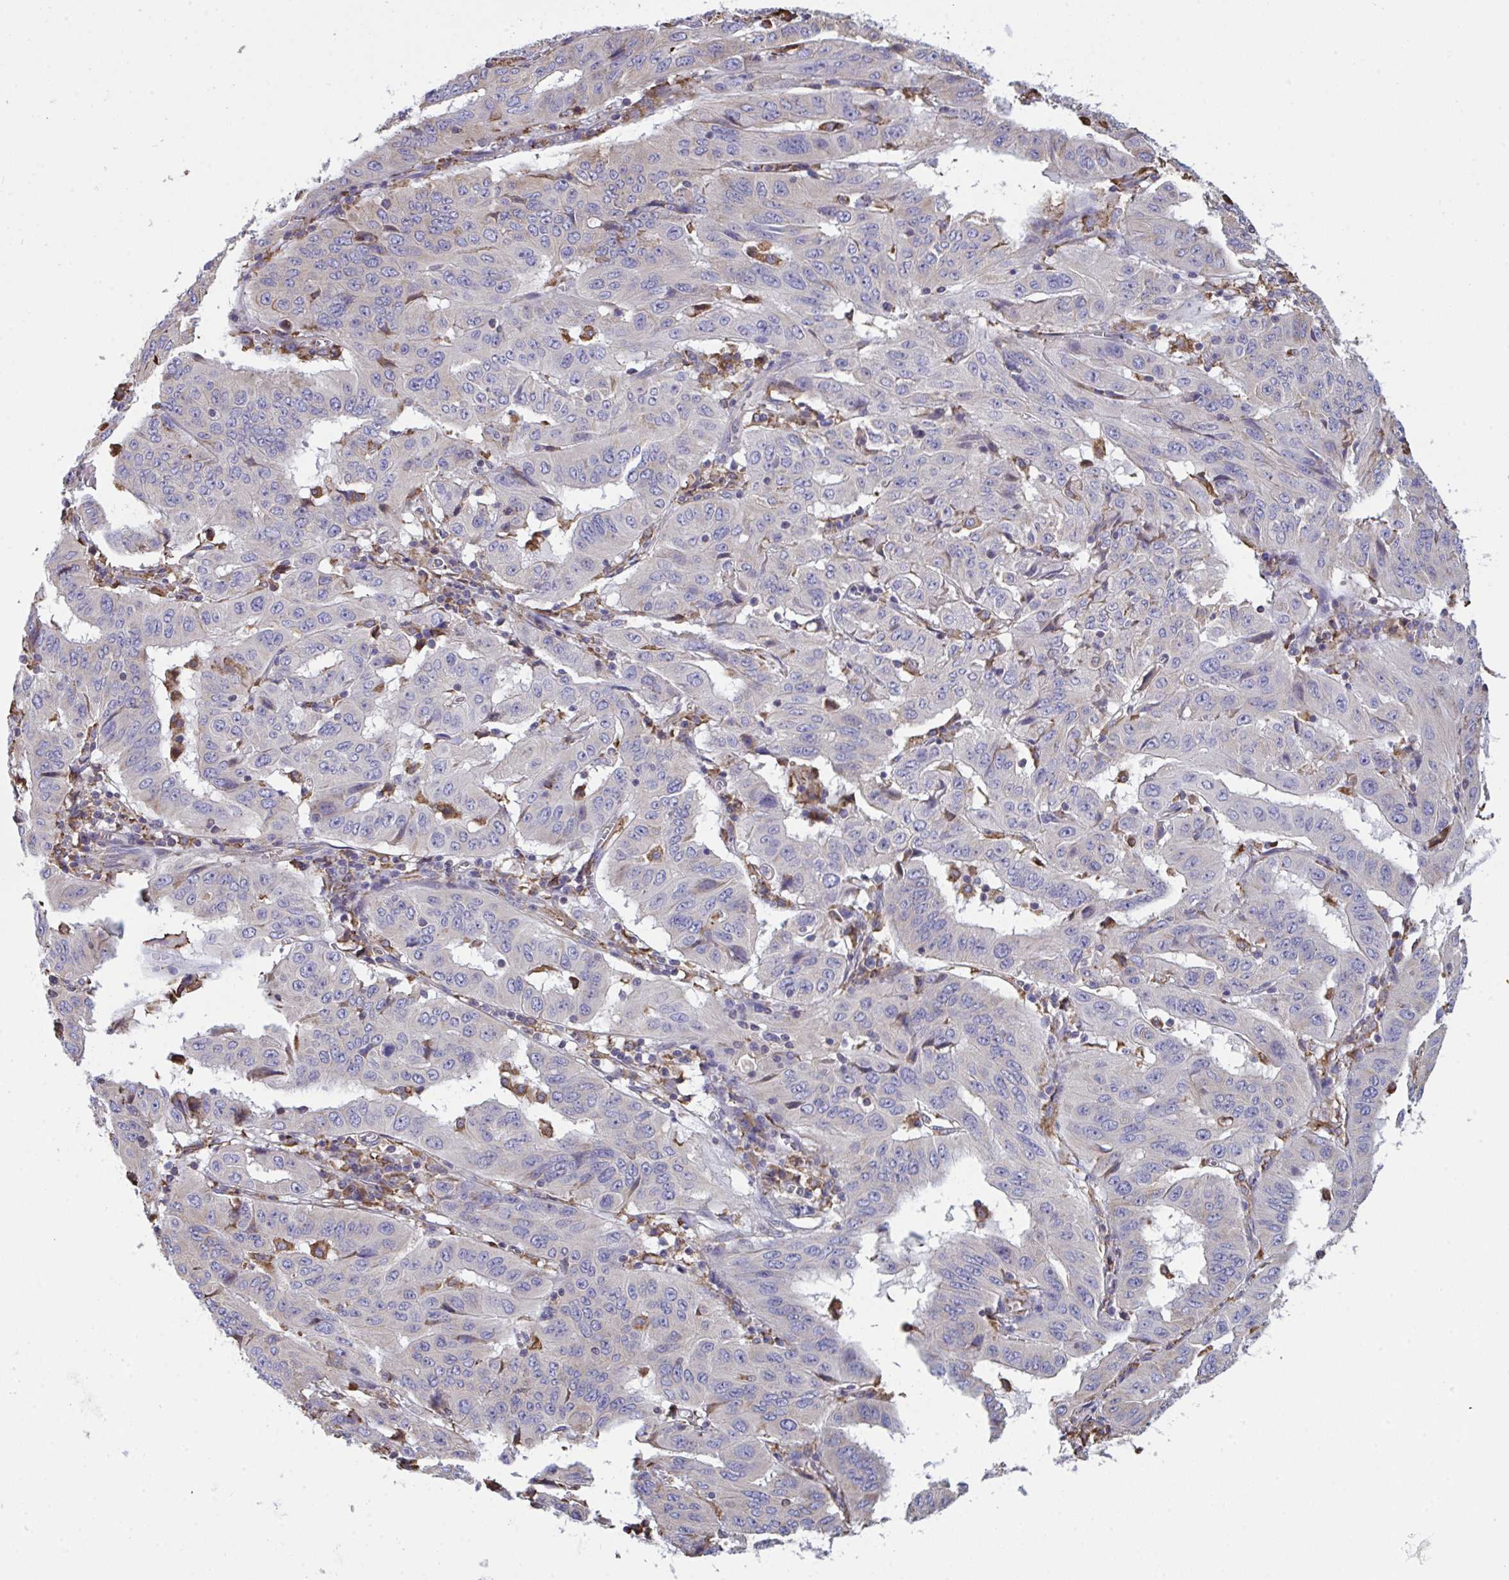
{"staining": {"intensity": "weak", "quantity": "<25%", "location": "cytoplasmic/membranous"}, "tissue": "pancreatic cancer", "cell_type": "Tumor cells", "image_type": "cancer", "snomed": [{"axis": "morphology", "description": "Adenocarcinoma, NOS"}, {"axis": "topography", "description": "Pancreas"}], "caption": "High power microscopy image of an IHC histopathology image of adenocarcinoma (pancreatic), revealing no significant positivity in tumor cells. Nuclei are stained in blue.", "gene": "MYMK", "patient": {"sex": "male", "age": 63}}